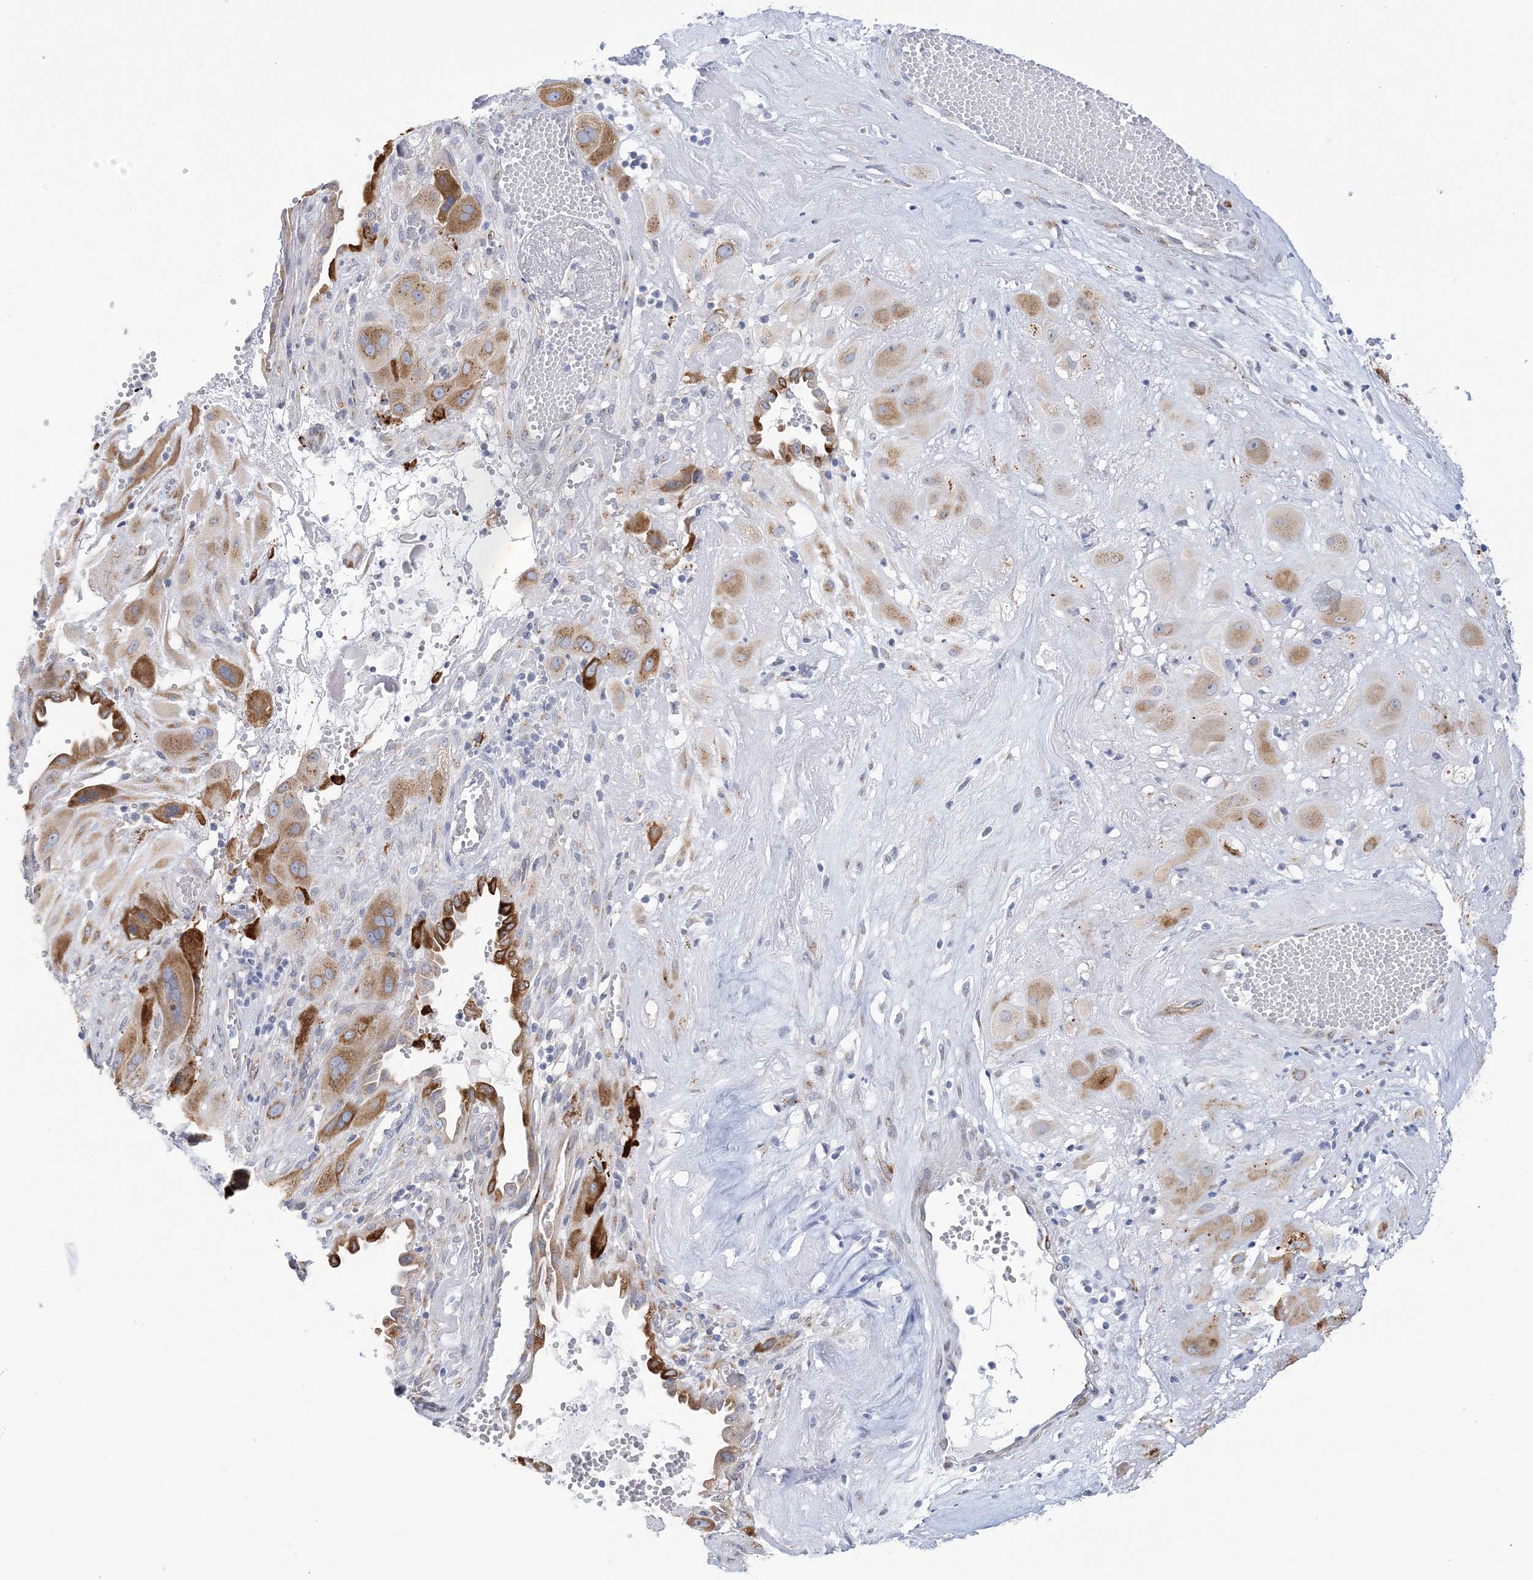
{"staining": {"intensity": "strong", "quantity": "25%-75%", "location": "cytoplasmic/membranous"}, "tissue": "cervical cancer", "cell_type": "Tumor cells", "image_type": "cancer", "snomed": [{"axis": "morphology", "description": "Squamous cell carcinoma, NOS"}, {"axis": "topography", "description": "Cervix"}], "caption": "Human cervical cancer stained with a brown dye exhibits strong cytoplasmic/membranous positive expression in about 25%-75% of tumor cells.", "gene": "PLEKHG4B", "patient": {"sex": "female", "age": 34}}